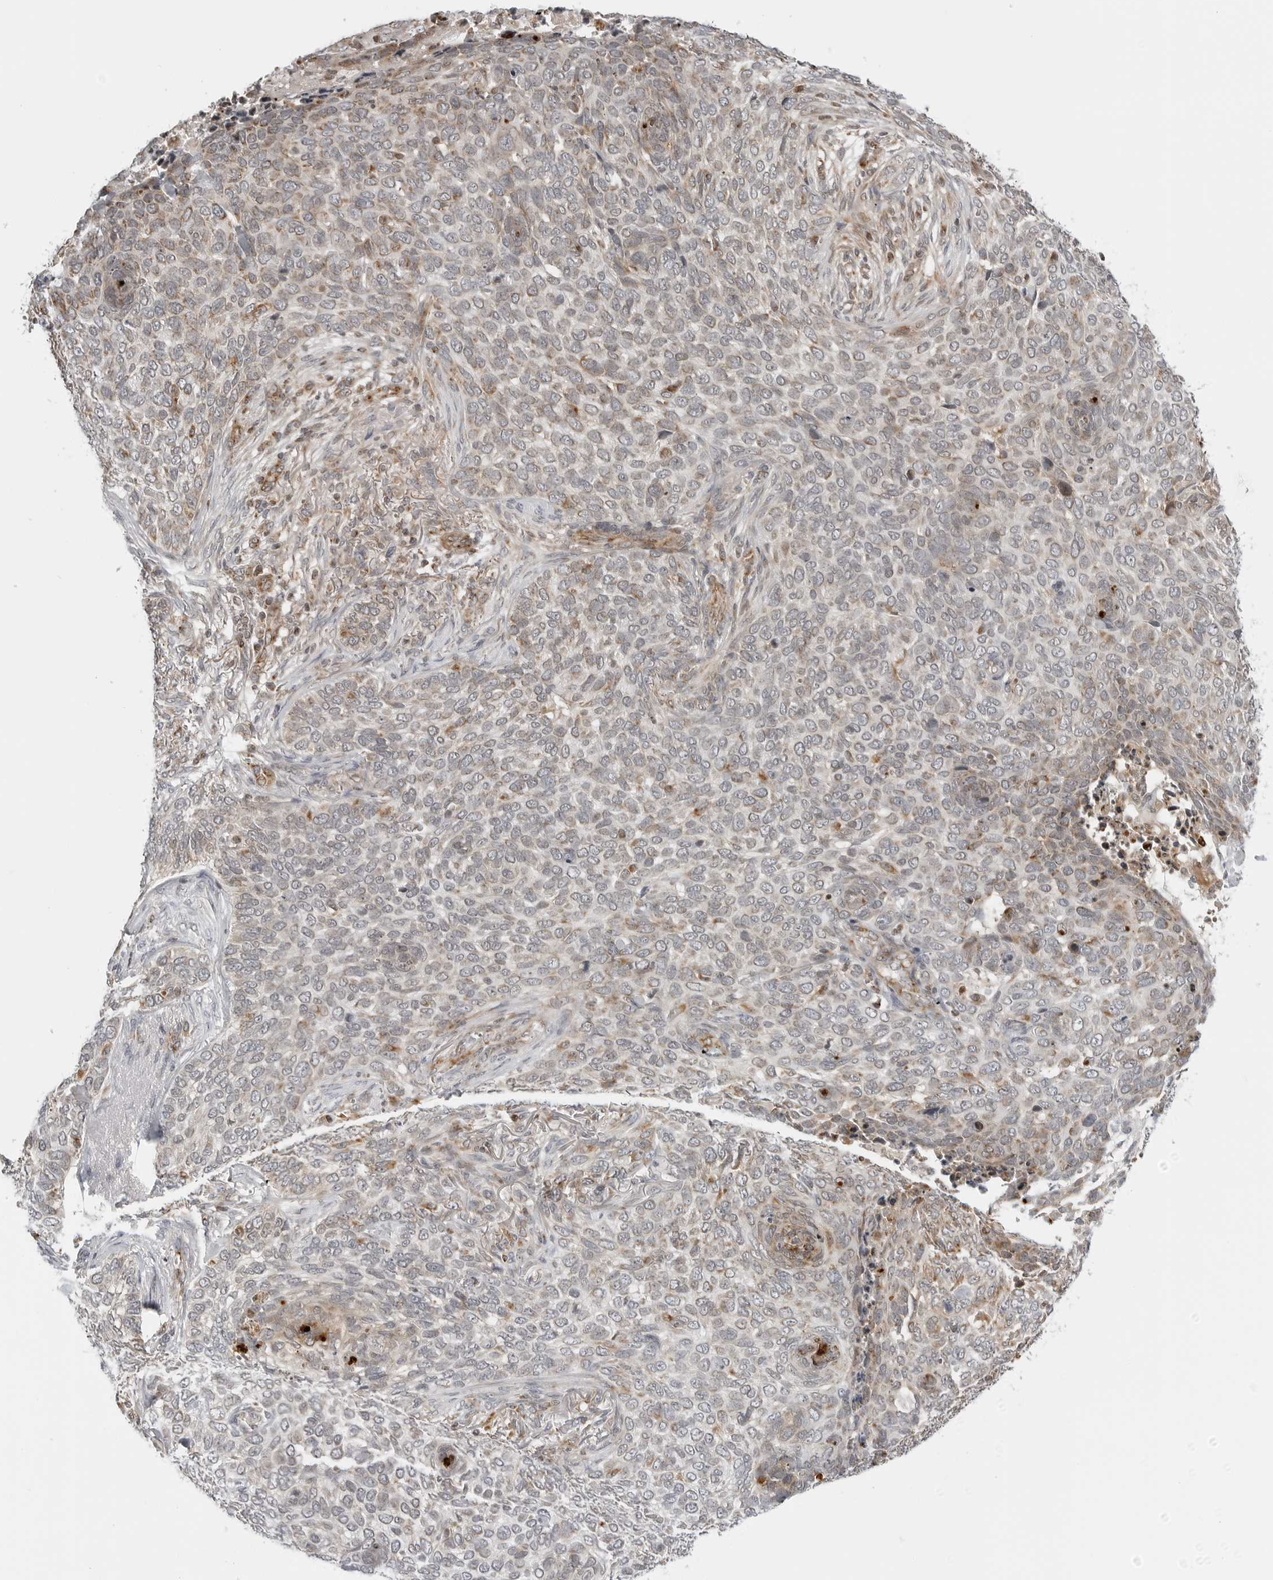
{"staining": {"intensity": "weak", "quantity": "25%-75%", "location": "cytoplasmic/membranous"}, "tissue": "skin cancer", "cell_type": "Tumor cells", "image_type": "cancer", "snomed": [{"axis": "morphology", "description": "Basal cell carcinoma"}, {"axis": "topography", "description": "Skin"}], "caption": "Immunohistochemistry (IHC) (DAB) staining of basal cell carcinoma (skin) exhibits weak cytoplasmic/membranous protein positivity in approximately 25%-75% of tumor cells.", "gene": "PEX2", "patient": {"sex": "female", "age": 64}}